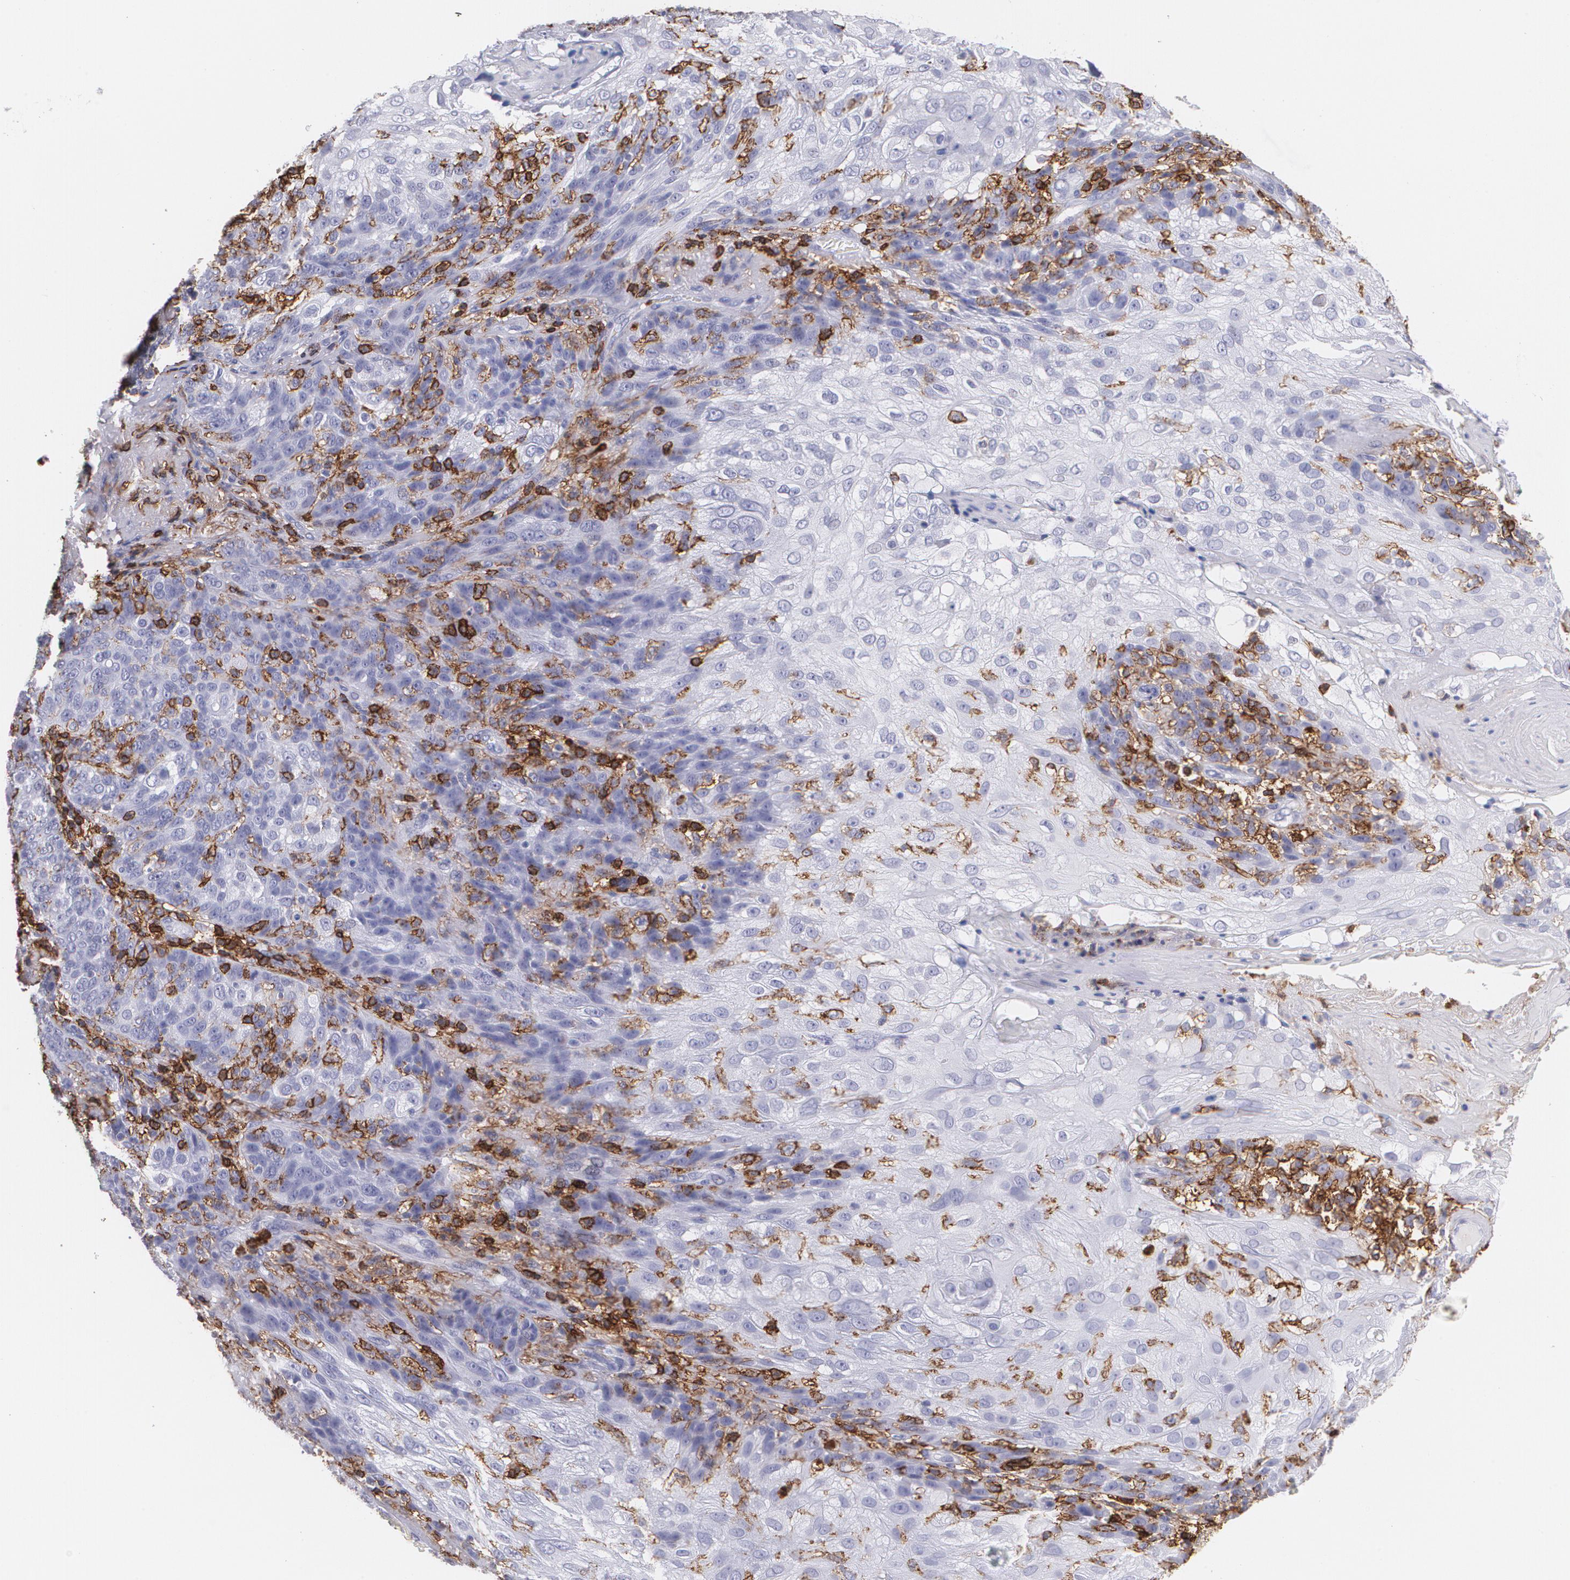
{"staining": {"intensity": "negative", "quantity": "none", "location": "none"}, "tissue": "skin cancer", "cell_type": "Tumor cells", "image_type": "cancer", "snomed": [{"axis": "morphology", "description": "Normal tissue, NOS"}, {"axis": "morphology", "description": "Squamous cell carcinoma, NOS"}, {"axis": "topography", "description": "Skin"}], "caption": "High power microscopy micrograph of an immunohistochemistry (IHC) histopathology image of squamous cell carcinoma (skin), revealing no significant positivity in tumor cells. (DAB immunohistochemistry (IHC) visualized using brightfield microscopy, high magnification).", "gene": "PTPRC", "patient": {"sex": "female", "age": 83}}